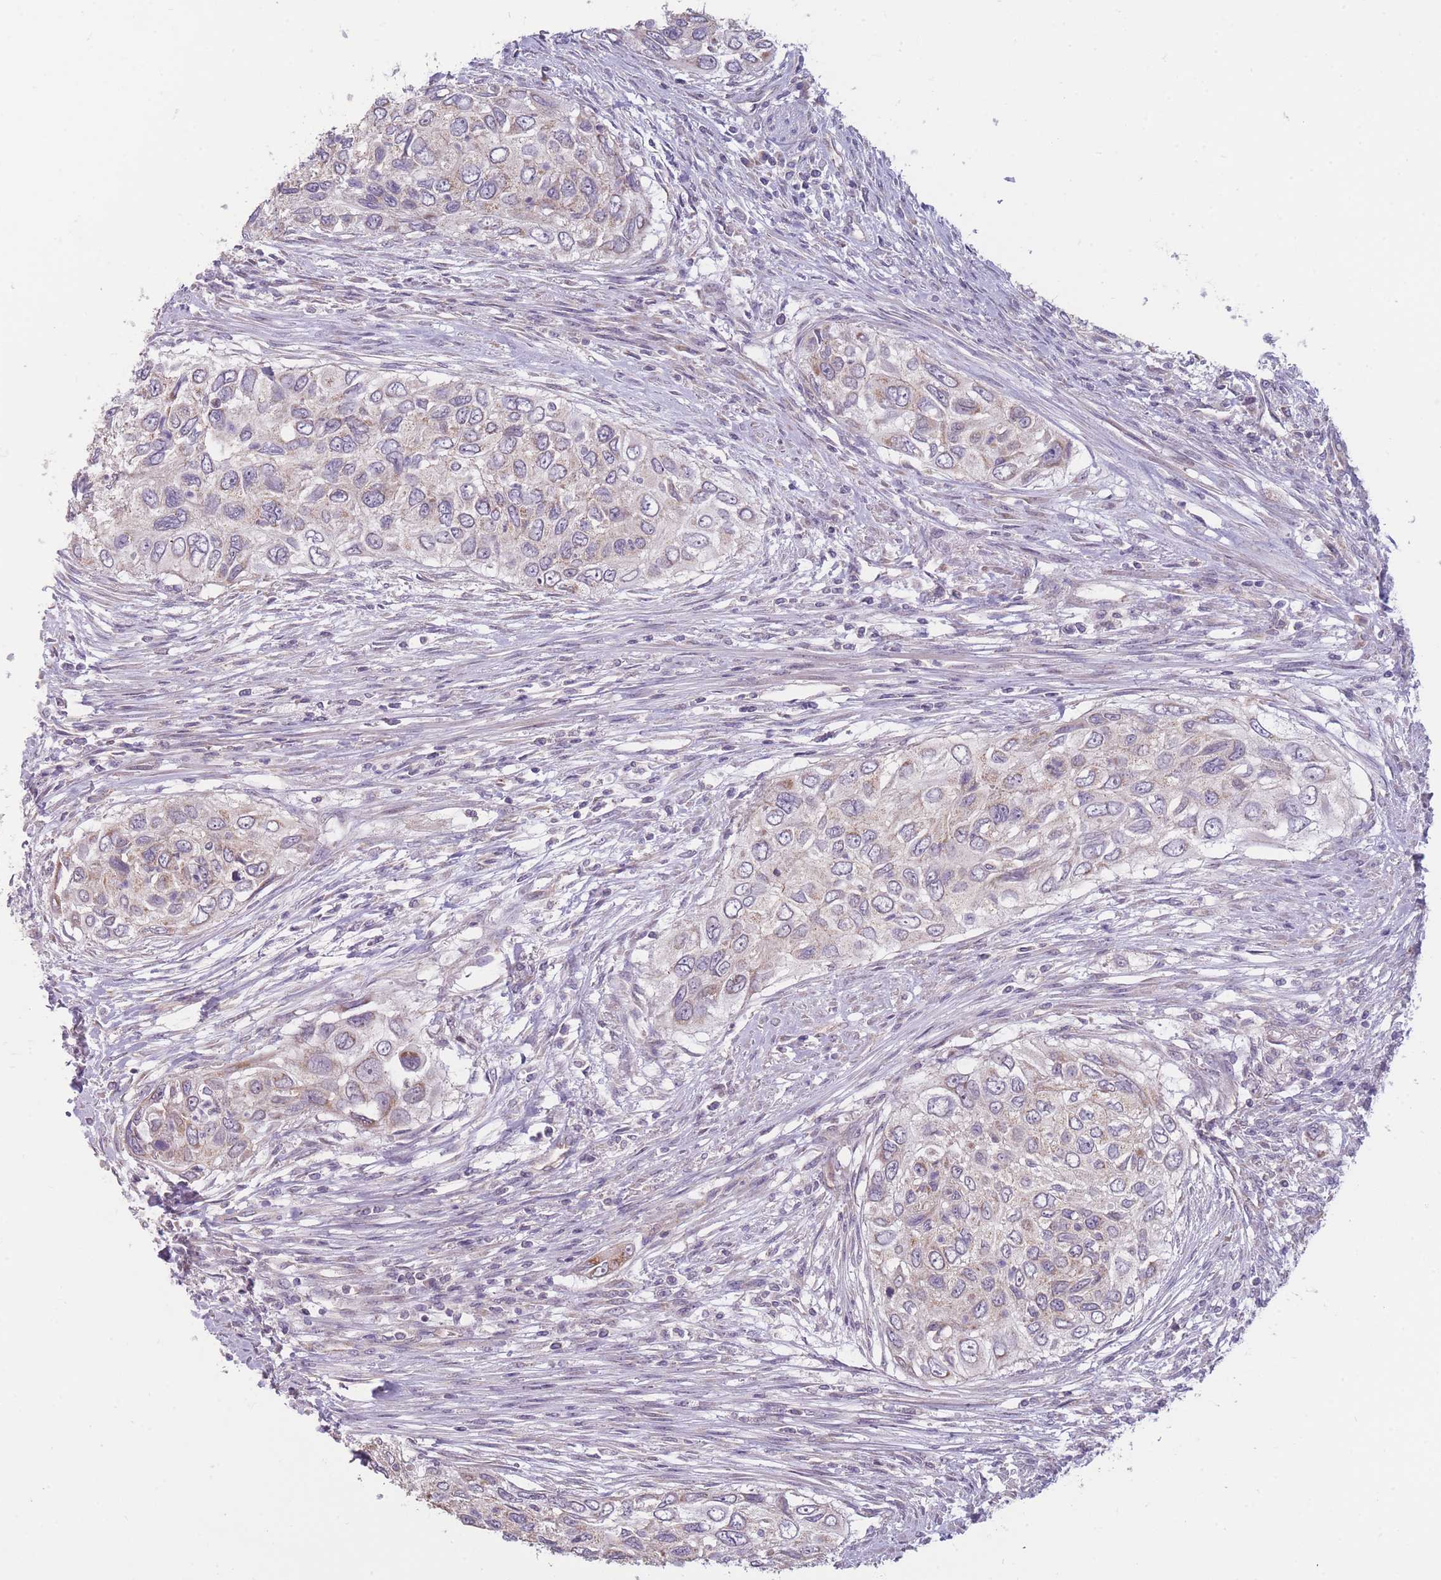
{"staining": {"intensity": "weak", "quantity": ">75%", "location": "cytoplasmic/membranous"}, "tissue": "urothelial cancer", "cell_type": "Tumor cells", "image_type": "cancer", "snomed": [{"axis": "morphology", "description": "Urothelial carcinoma, High grade"}, {"axis": "topography", "description": "Urinary bladder"}], "caption": "This micrograph displays urothelial cancer stained with immunohistochemistry to label a protein in brown. The cytoplasmic/membranous of tumor cells show weak positivity for the protein. Nuclei are counter-stained blue.", "gene": "MRPS18C", "patient": {"sex": "female", "age": 60}}